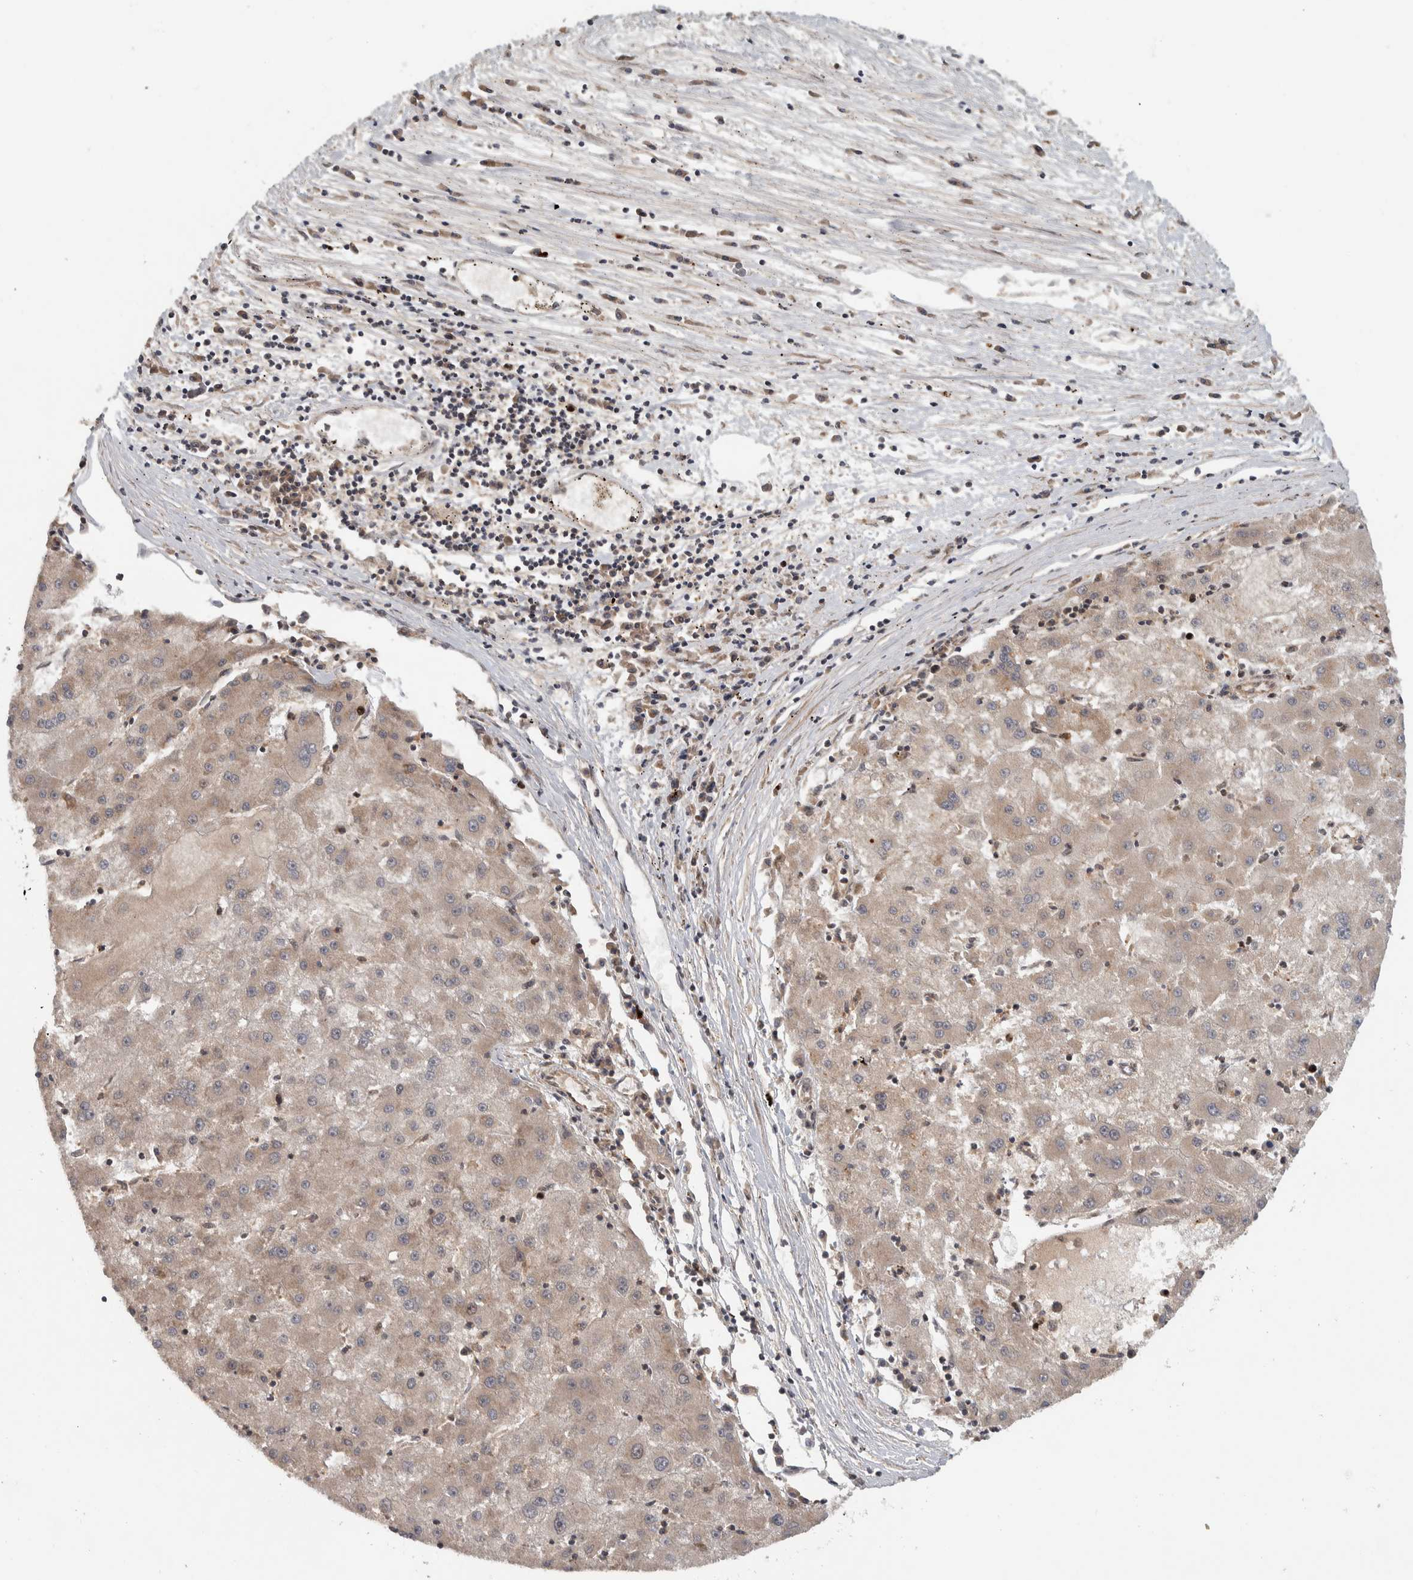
{"staining": {"intensity": "weak", "quantity": "25%-75%", "location": "cytoplasmic/membranous"}, "tissue": "liver cancer", "cell_type": "Tumor cells", "image_type": "cancer", "snomed": [{"axis": "morphology", "description": "Carcinoma, Hepatocellular, NOS"}, {"axis": "topography", "description": "Liver"}], "caption": "Immunohistochemical staining of human liver hepatocellular carcinoma demonstrates low levels of weak cytoplasmic/membranous expression in about 25%-75% of tumor cells.", "gene": "RPS6KA4", "patient": {"sex": "male", "age": 72}}